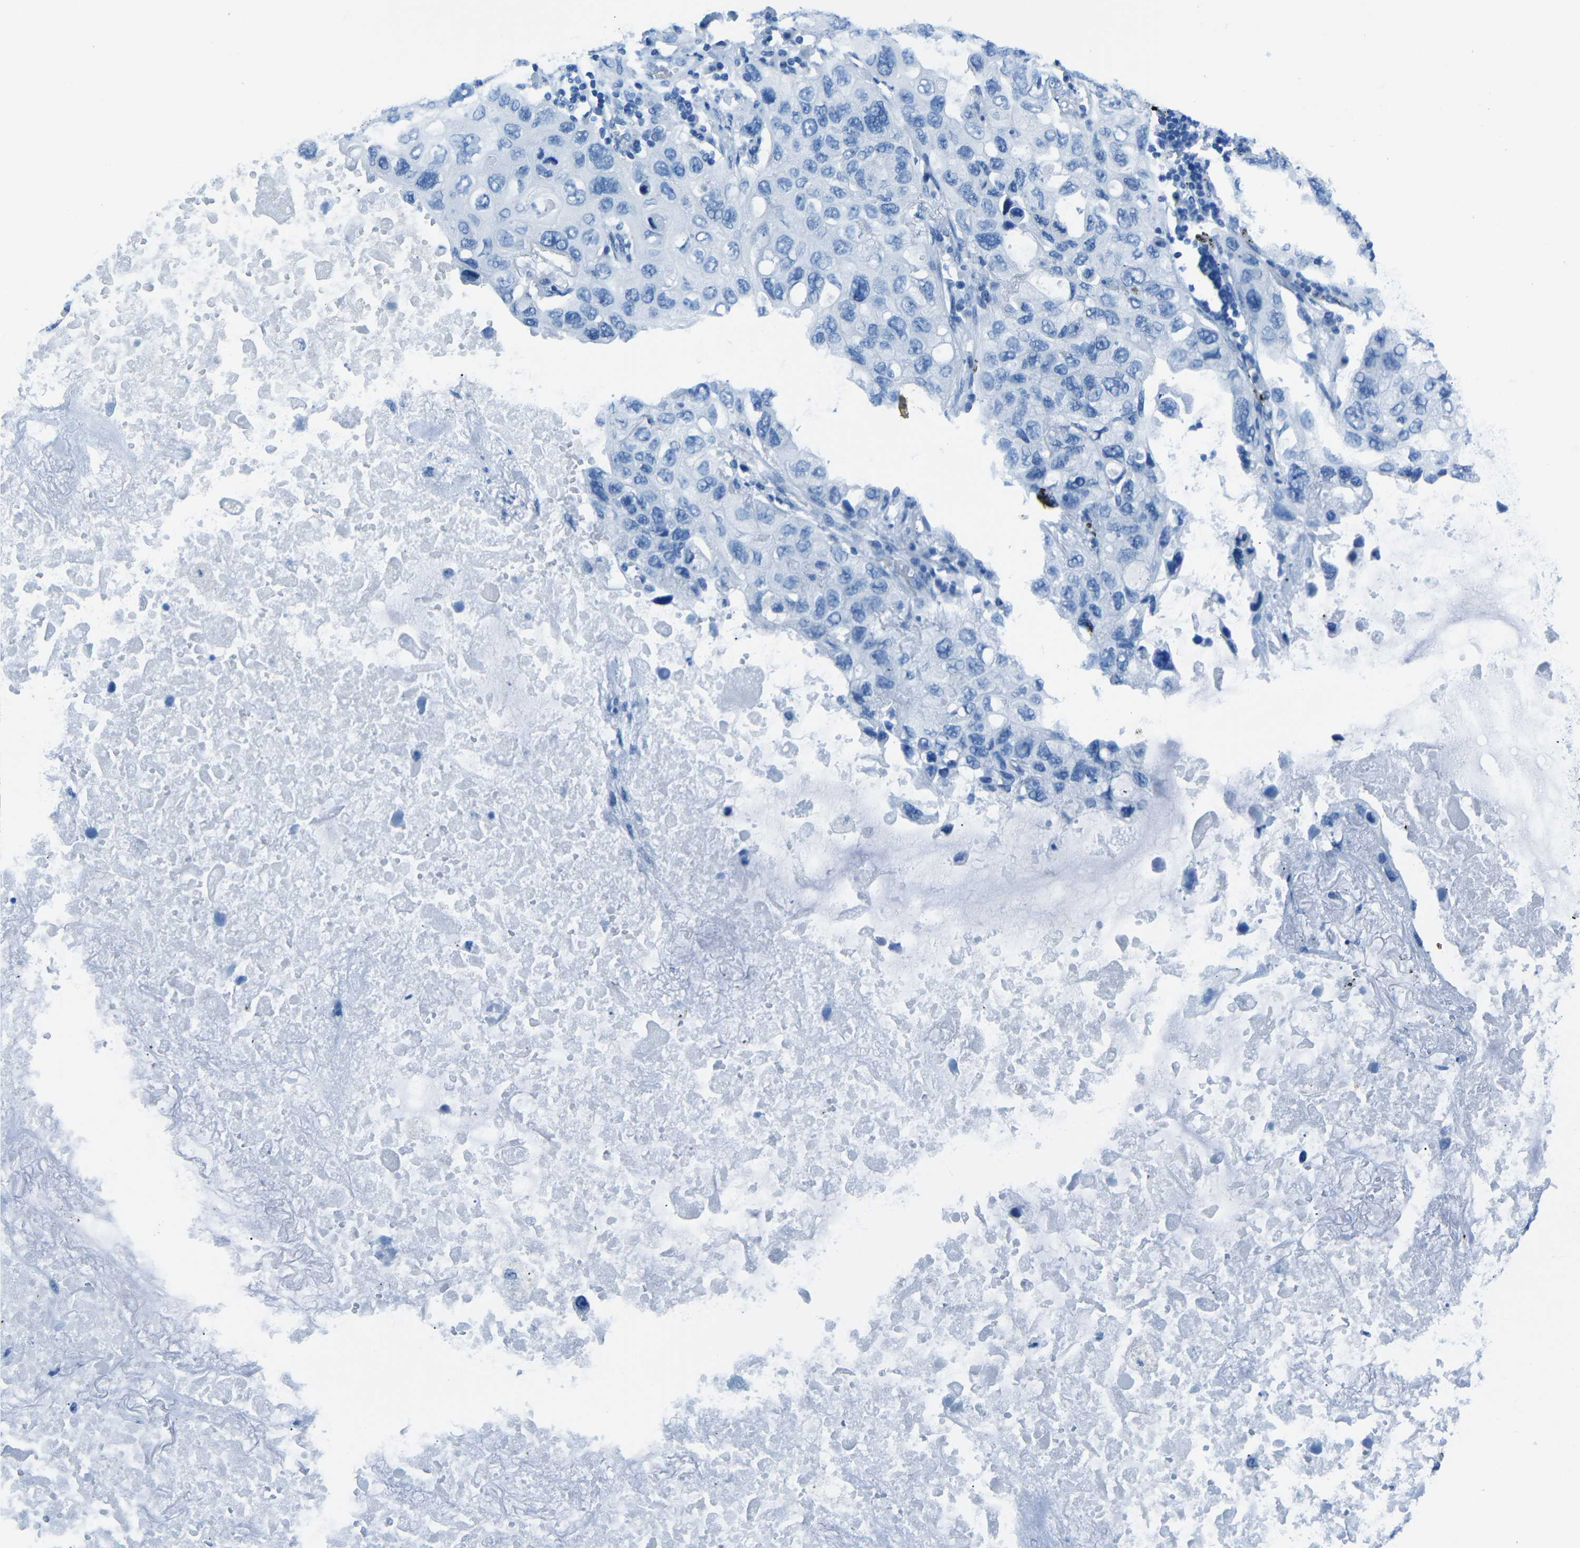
{"staining": {"intensity": "negative", "quantity": "none", "location": "none"}, "tissue": "lung cancer", "cell_type": "Tumor cells", "image_type": "cancer", "snomed": [{"axis": "morphology", "description": "Squamous cell carcinoma, NOS"}, {"axis": "topography", "description": "Lung"}], "caption": "This is an immunohistochemistry (IHC) micrograph of squamous cell carcinoma (lung). There is no staining in tumor cells.", "gene": "MYH8", "patient": {"sex": "female", "age": 73}}